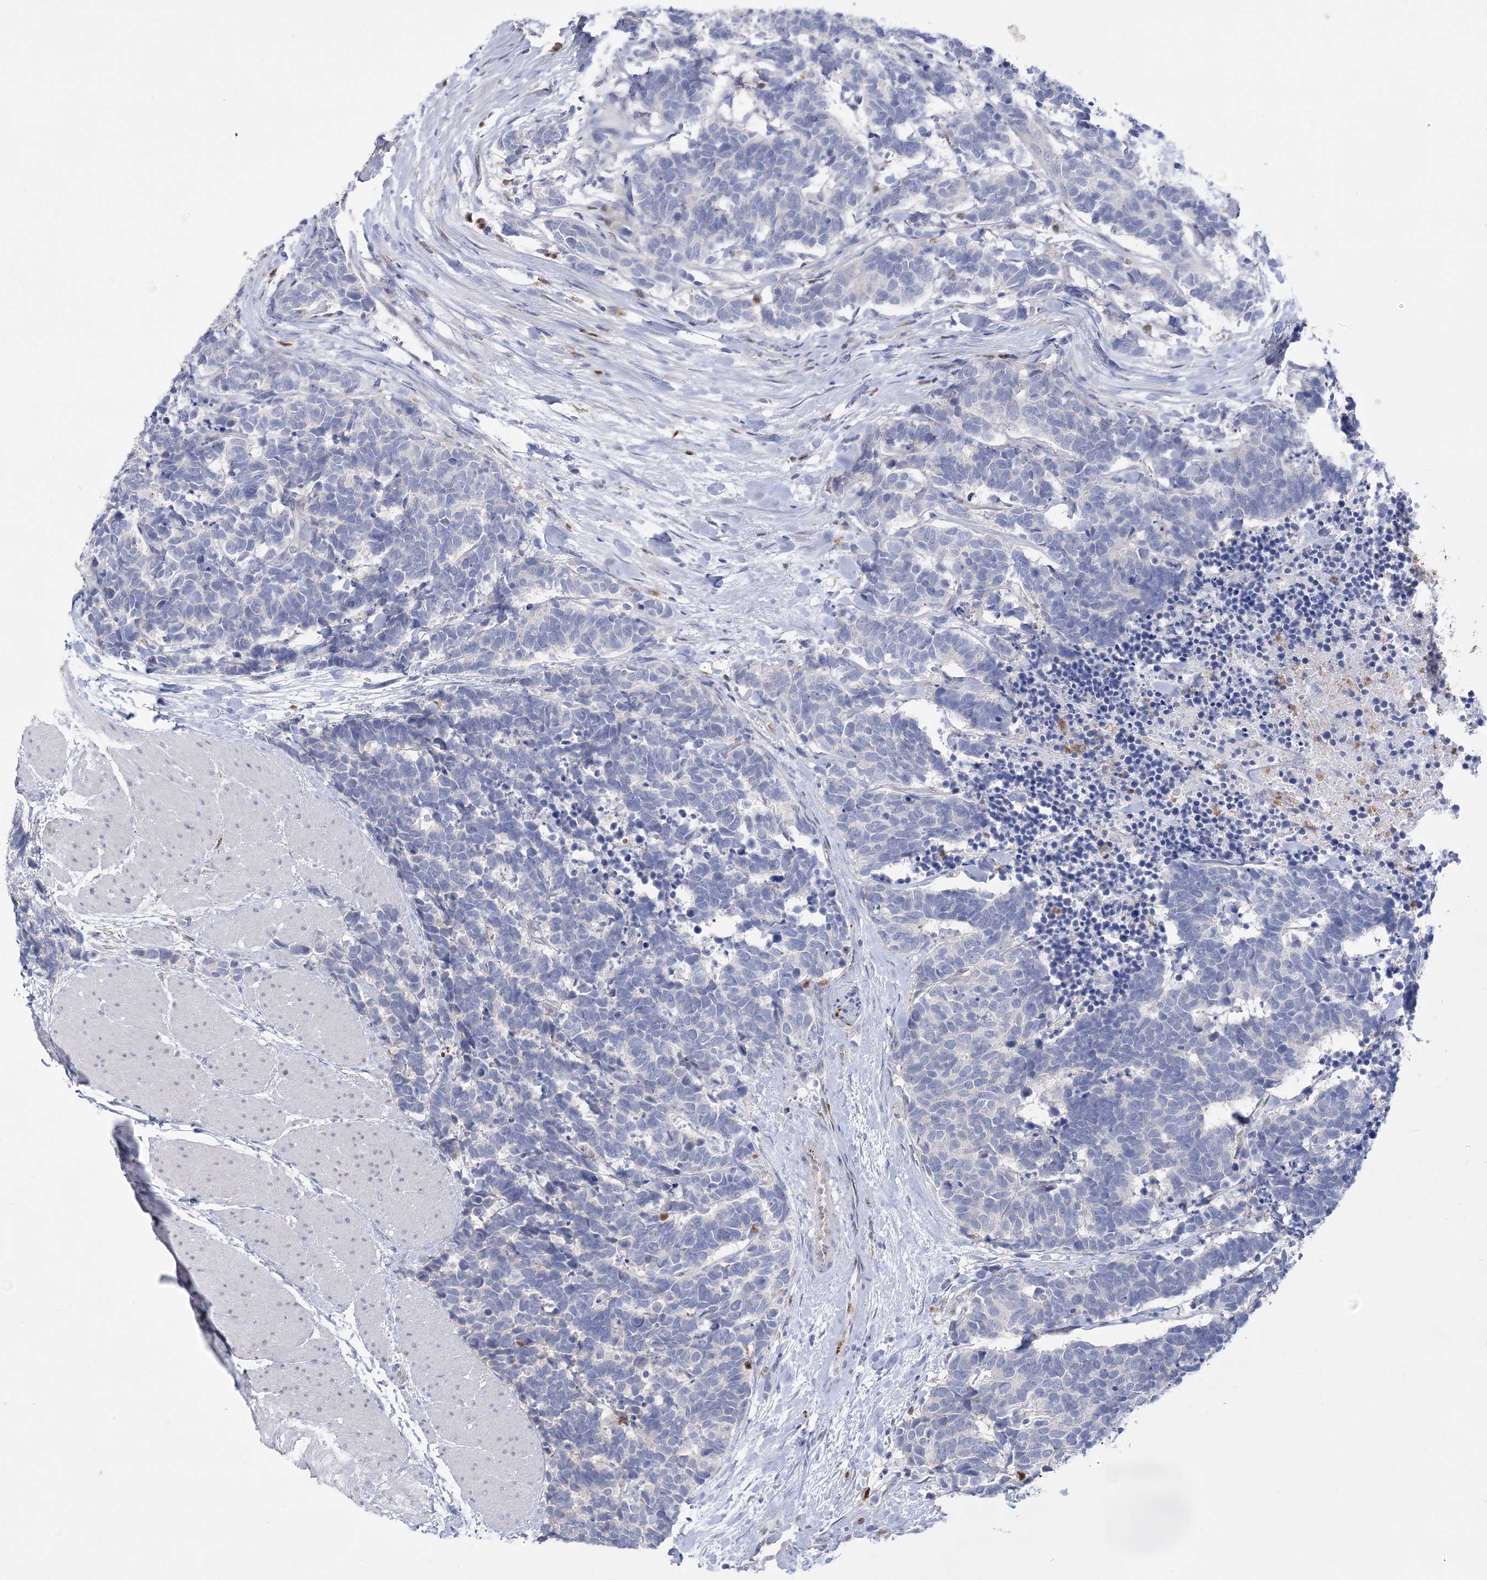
{"staining": {"intensity": "negative", "quantity": "none", "location": "none"}, "tissue": "carcinoid", "cell_type": "Tumor cells", "image_type": "cancer", "snomed": [{"axis": "morphology", "description": "Carcinoma, NOS"}, {"axis": "morphology", "description": "Carcinoid, malignant, NOS"}, {"axis": "topography", "description": "Urinary bladder"}], "caption": "Malignant carcinoid stained for a protein using immunohistochemistry exhibits no expression tumor cells.", "gene": "SIAE", "patient": {"sex": "male", "age": 57}}